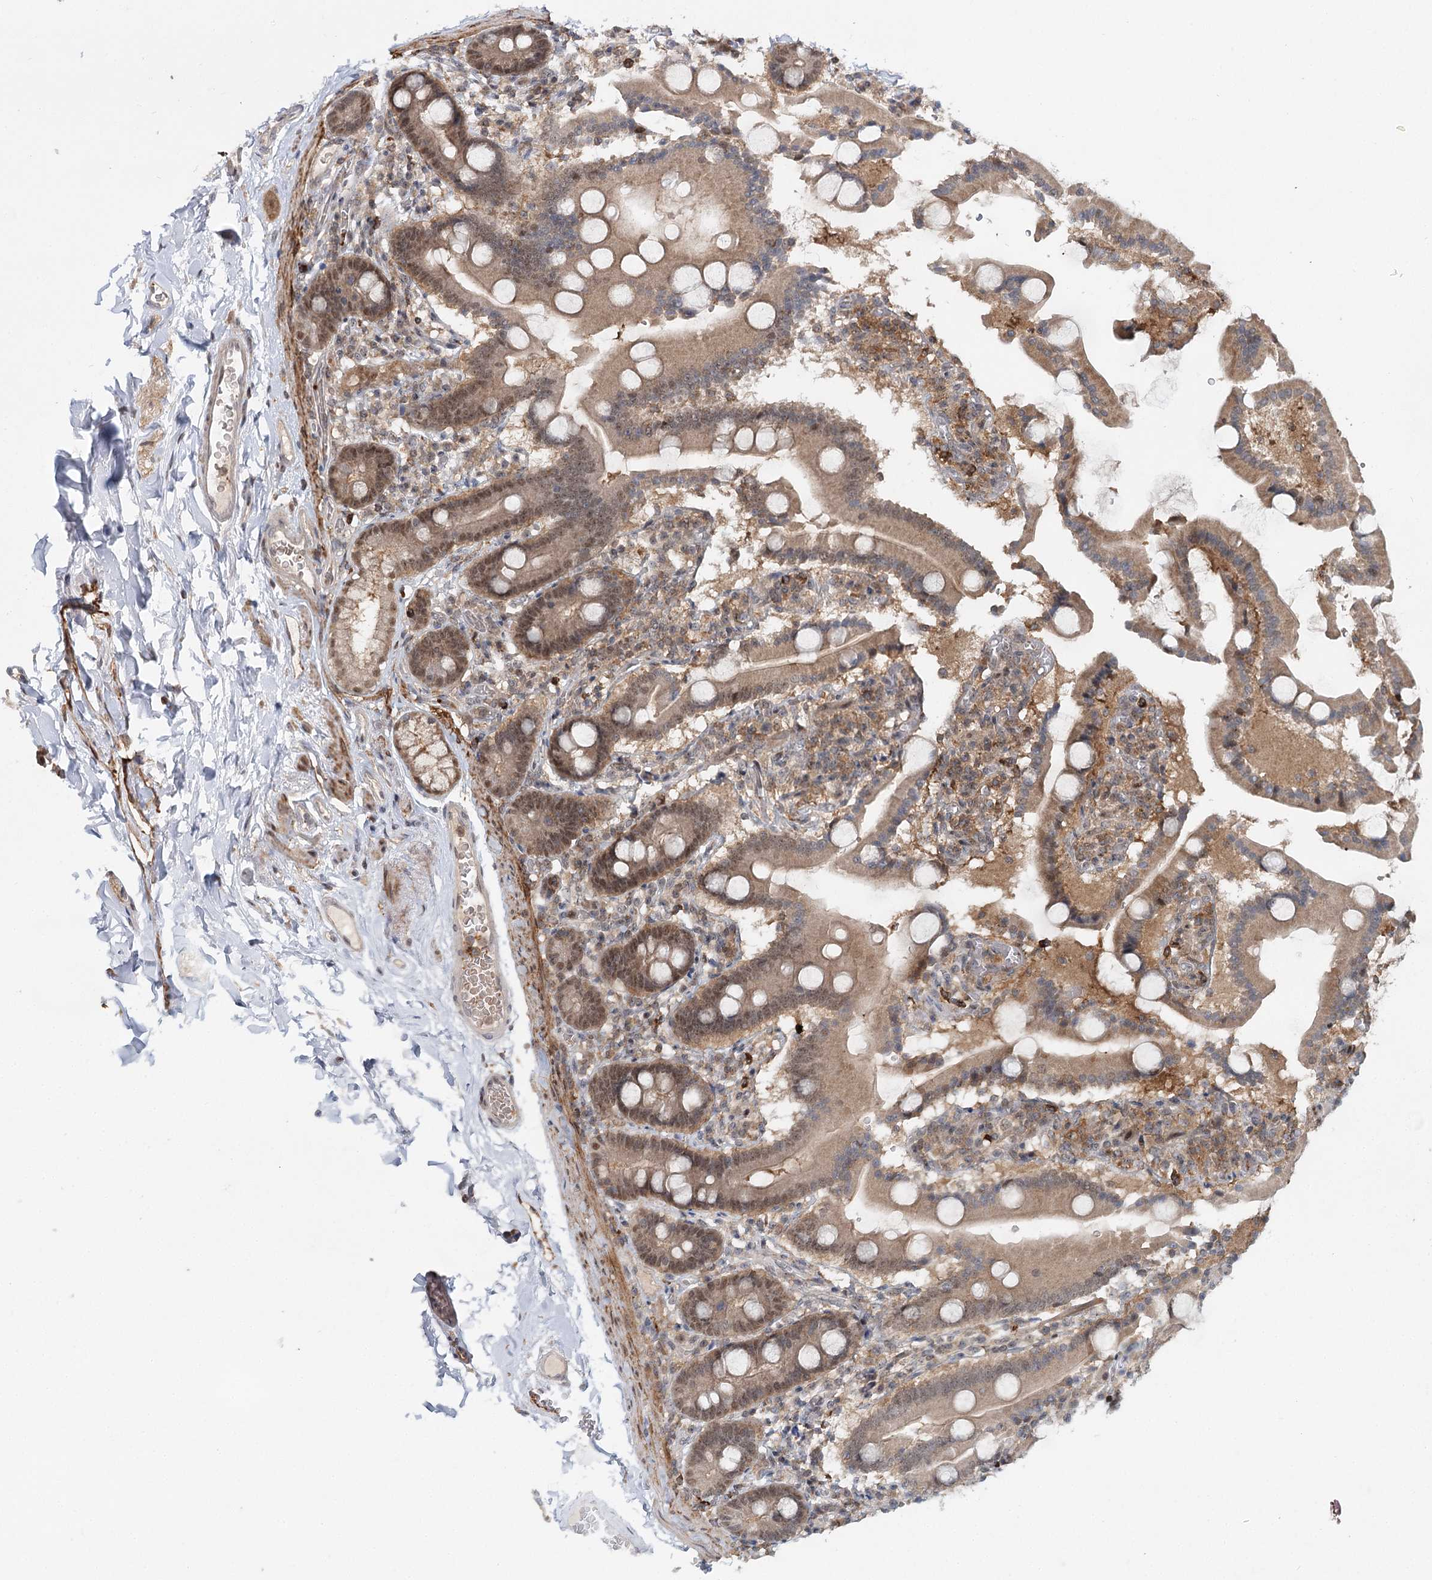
{"staining": {"intensity": "moderate", "quantity": ">75%", "location": "cytoplasmic/membranous,nuclear"}, "tissue": "duodenum", "cell_type": "Glandular cells", "image_type": "normal", "snomed": [{"axis": "morphology", "description": "Normal tissue, NOS"}, {"axis": "topography", "description": "Duodenum"}], "caption": "IHC histopathology image of unremarkable duodenum stained for a protein (brown), which reveals medium levels of moderate cytoplasmic/membranous,nuclear positivity in approximately >75% of glandular cells.", "gene": "WDR44", "patient": {"sex": "male", "age": 55}}